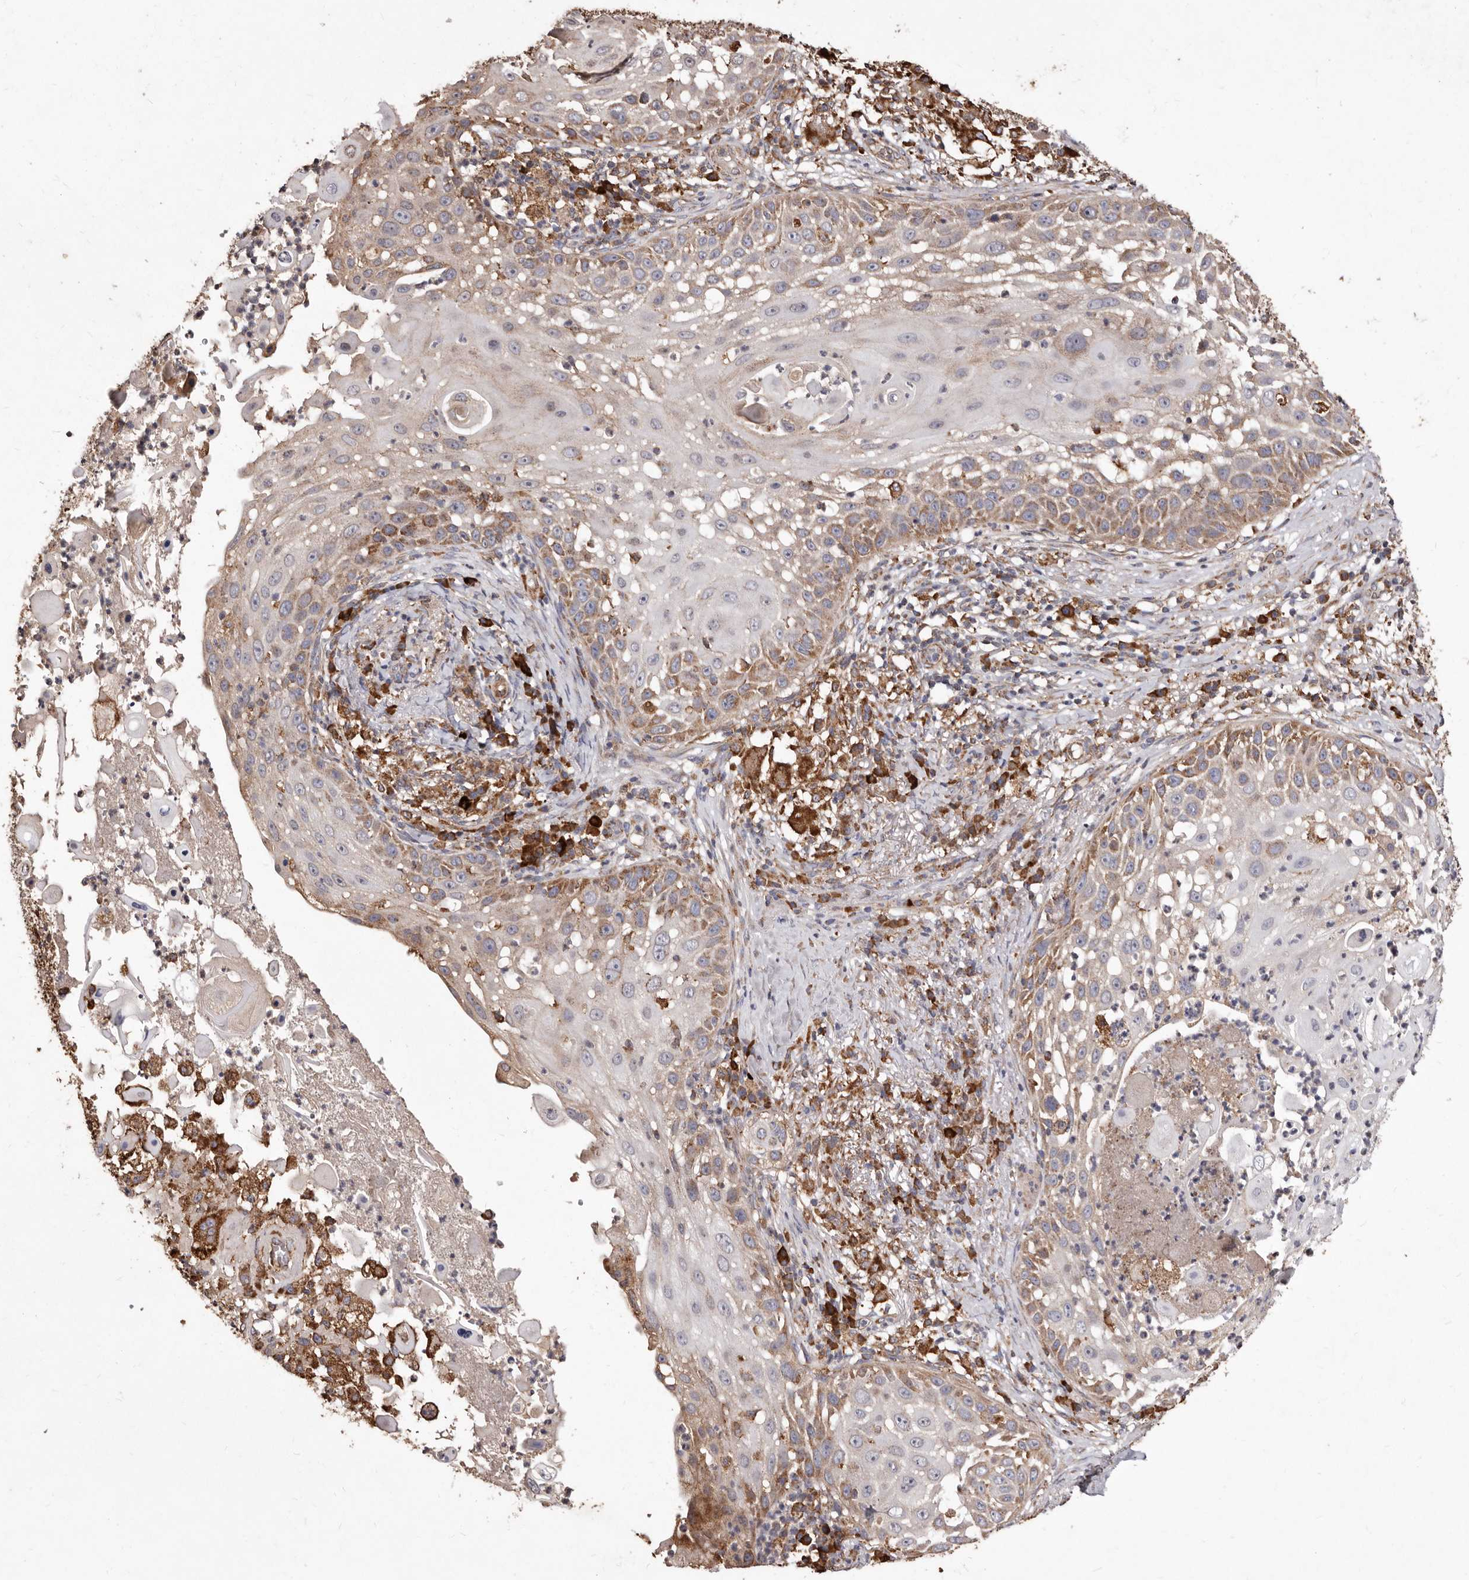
{"staining": {"intensity": "moderate", "quantity": "25%-75%", "location": "cytoplasmic/membranous"}, "tissue": "skin cancer", "cell_type": "Tumor cells", "image_type": "cancer", "snomed": [{"axis": "morphology", "description": "Squamous cell carcinoma, NOS"}, {"axis": "topography", "description": "Skin"}], "caption": "The immunohistochemical stain shows moderate cytoplasmic/membranous positivity in tumor cells of skin cancer tissue.", "gene": "STEAP2", "patient": {"sex": "female", "age": 44}}